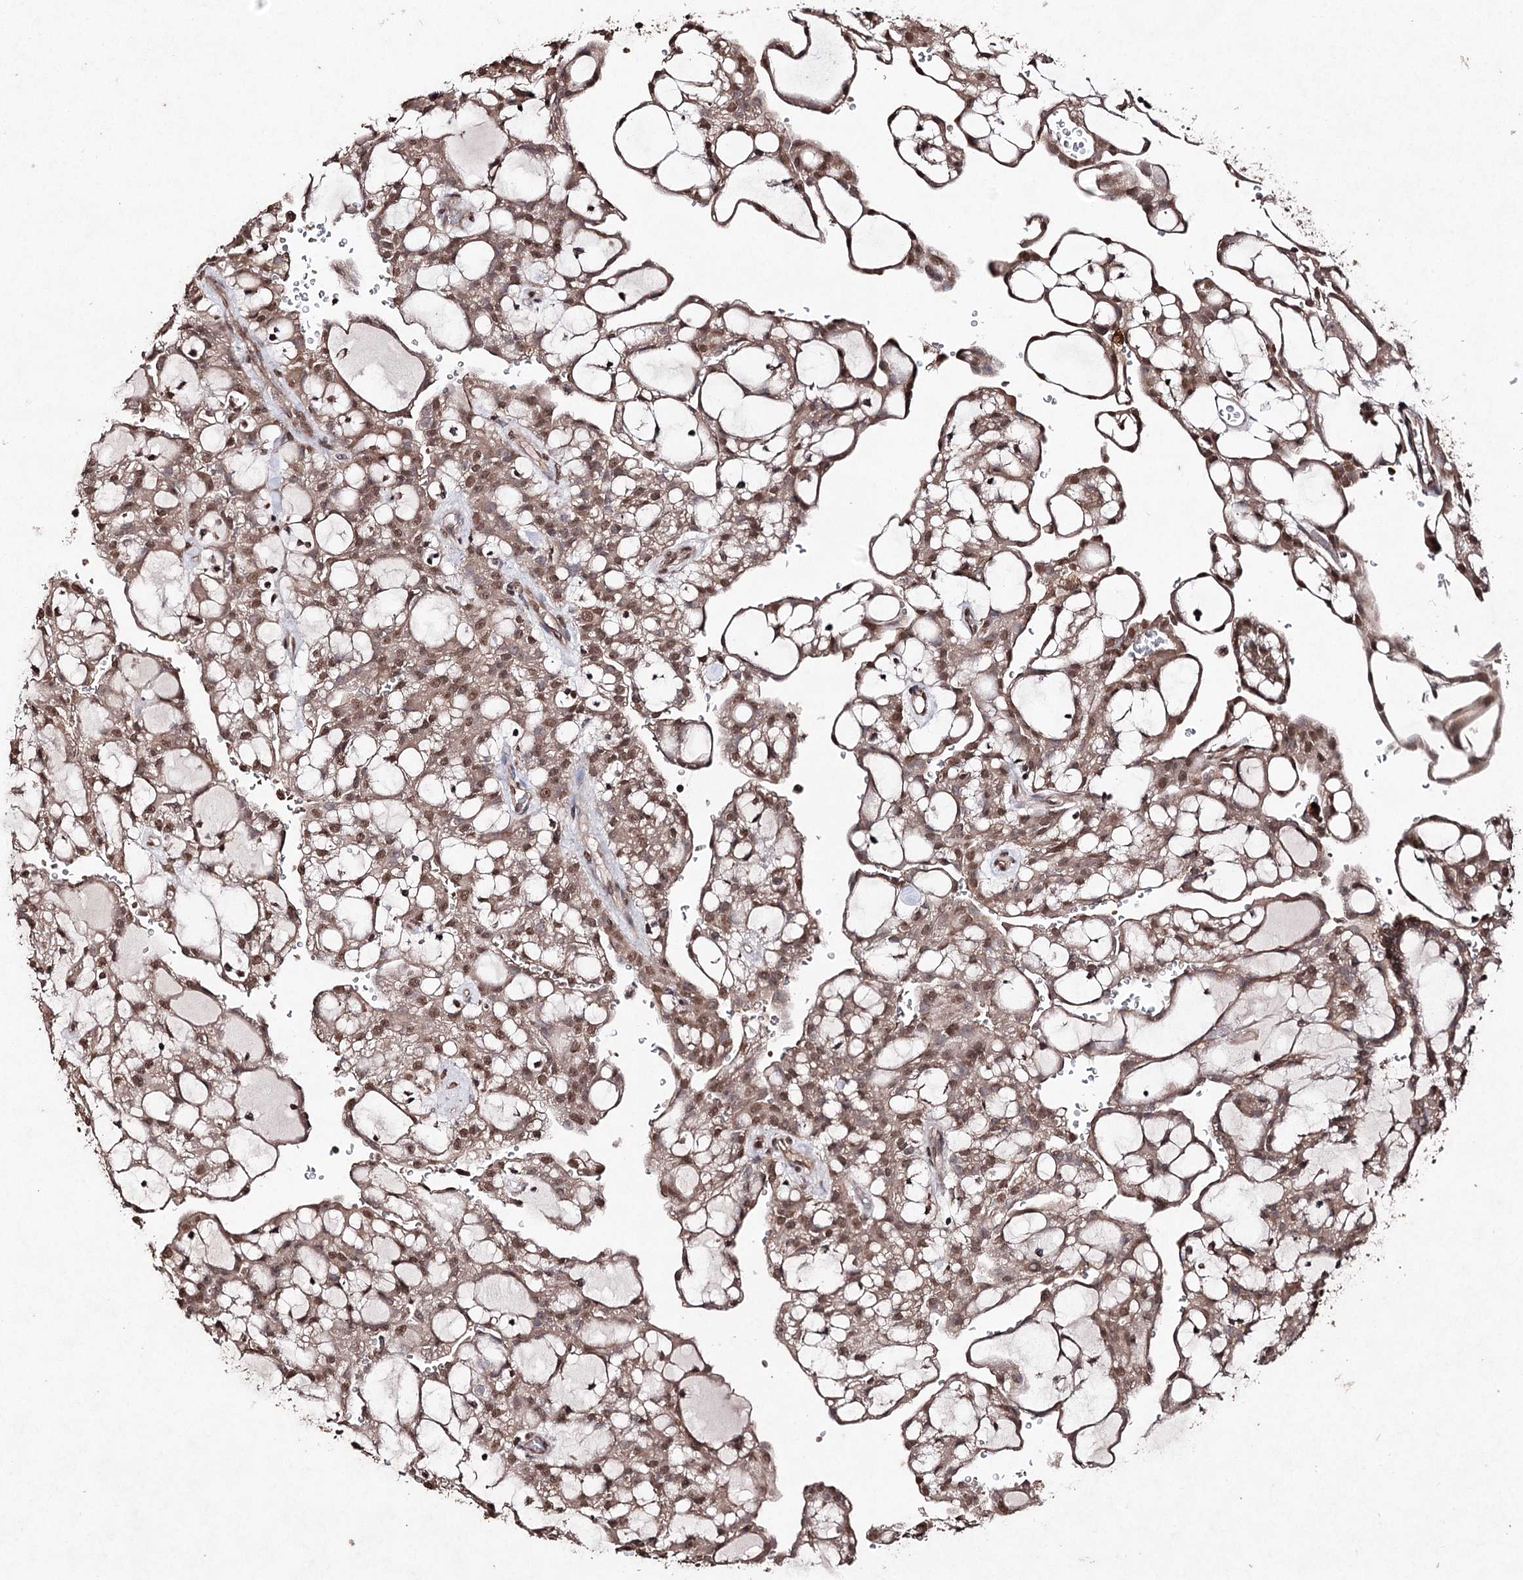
{"staining": {"intensity": "moderate", "quantity": ">75%", "location": "cytoplasmic/membranous,nuclear"}, "tissue": "renal cancer", "cell_type": "Tumor cells", "image_type": "cancer", "snomed": [{"axis": "morphology", "description": "Adenocarcinoma, NOS"}, {"axis": "topography", "description": "Kidney"}], "caption": "Immunohistochemical staining of renal cancer exhibits medium levels of moderate cytoplasmic/membranous and nuclear expression in approximately >75% of tumor cells. (IHC, brightfield microscopy, high magnification).", "gene": "ATG14", "patient": {"sex": "male", "age": 63}}